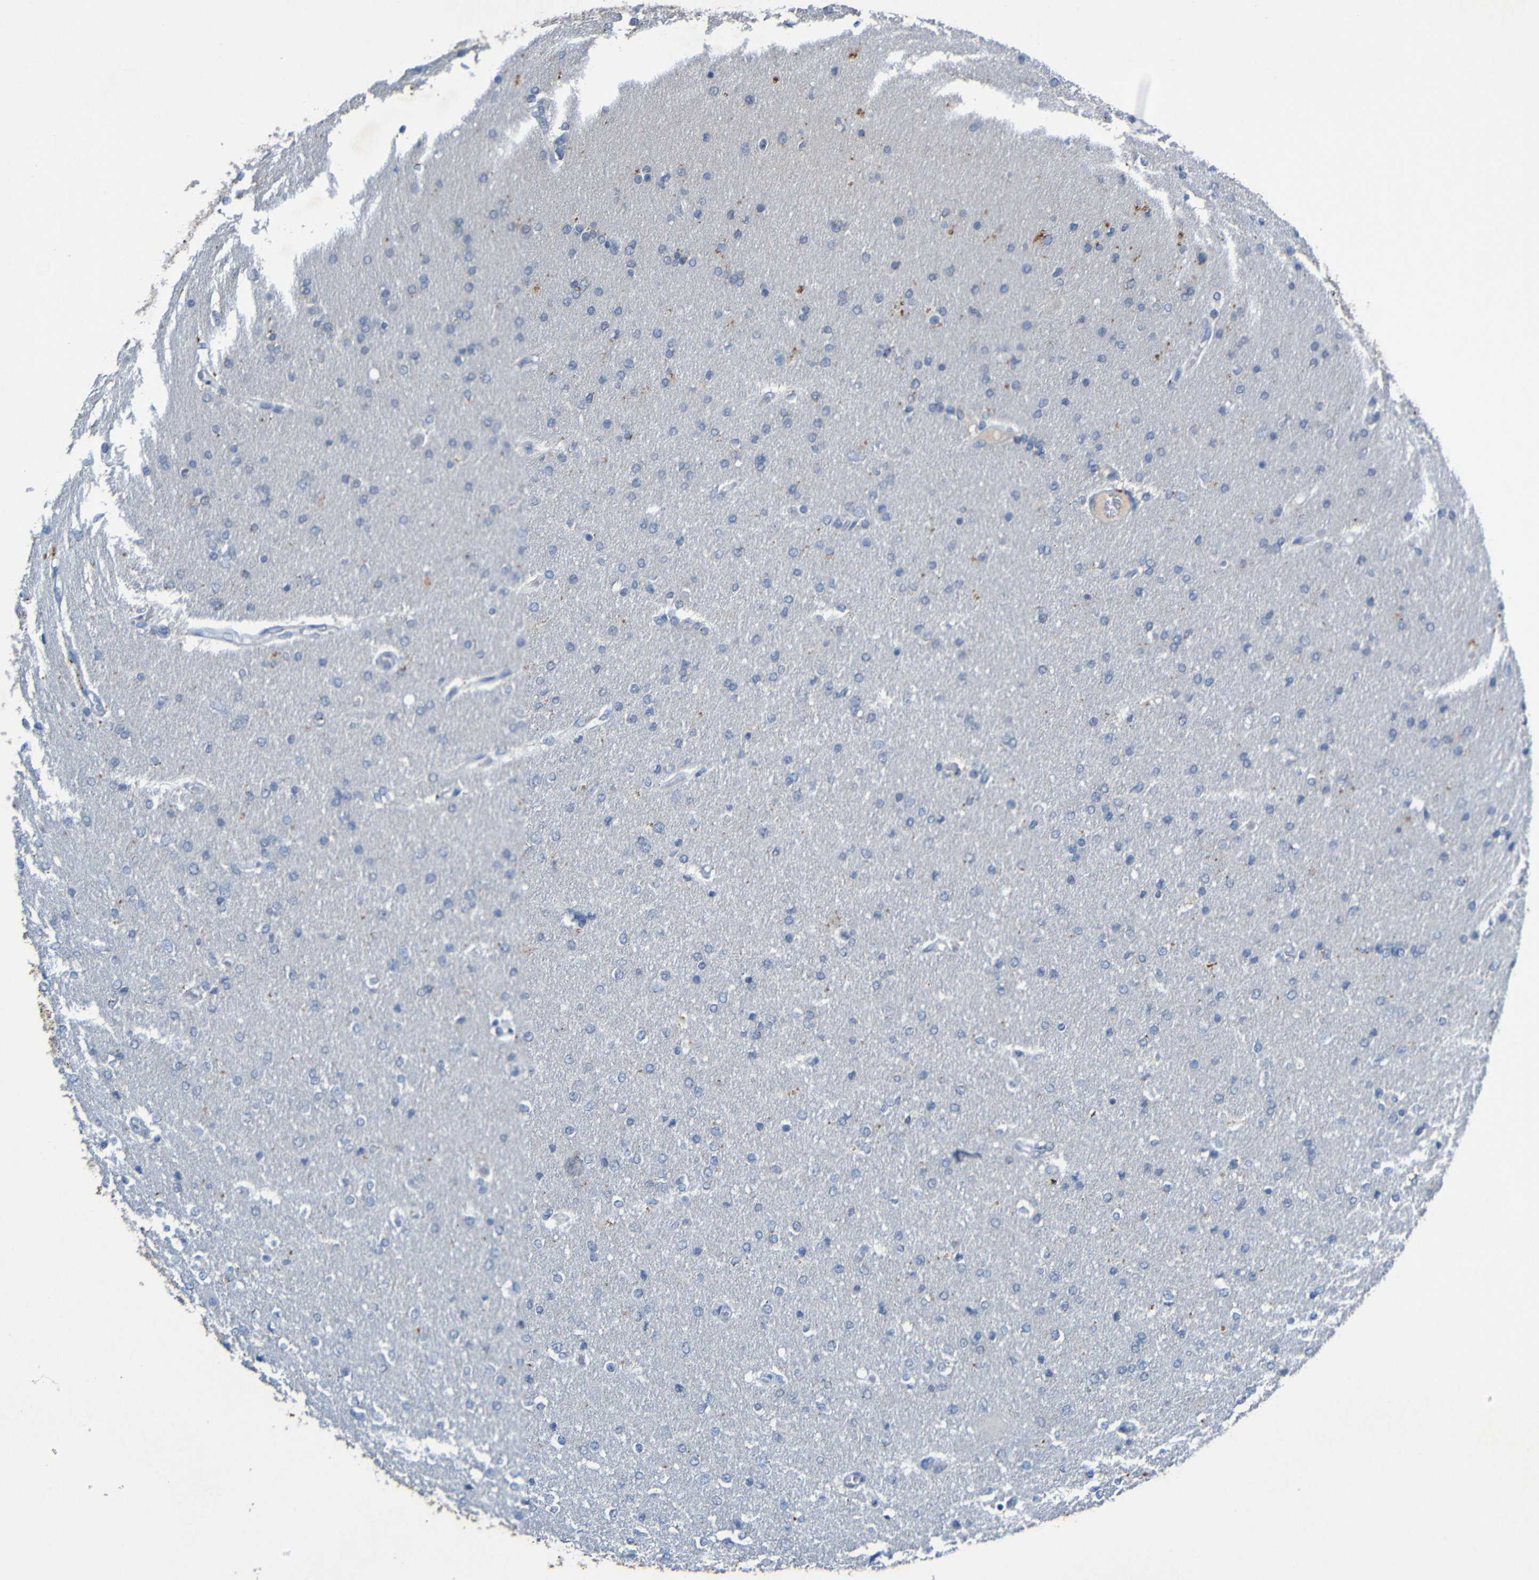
{"staining": {"intensity": "negative", "quantity": "none", "location": "none"}, "tissue": "glioma", "cell_type": "Tumor cells", "image_type": "cancer", "snomed": [{"axis": "morphology", "description": "Glioma, malignant, High grade"}, {"axis": "topography", "description": "Cerebral cortex"}], "caption": "Immunohistochemistry (IHC) micrograph of human glioma stained for a protein (brown), which reveals no expression in tumor cells.", "gene": "LRRC70", "patient": {"sex": "female", "age": 36}}